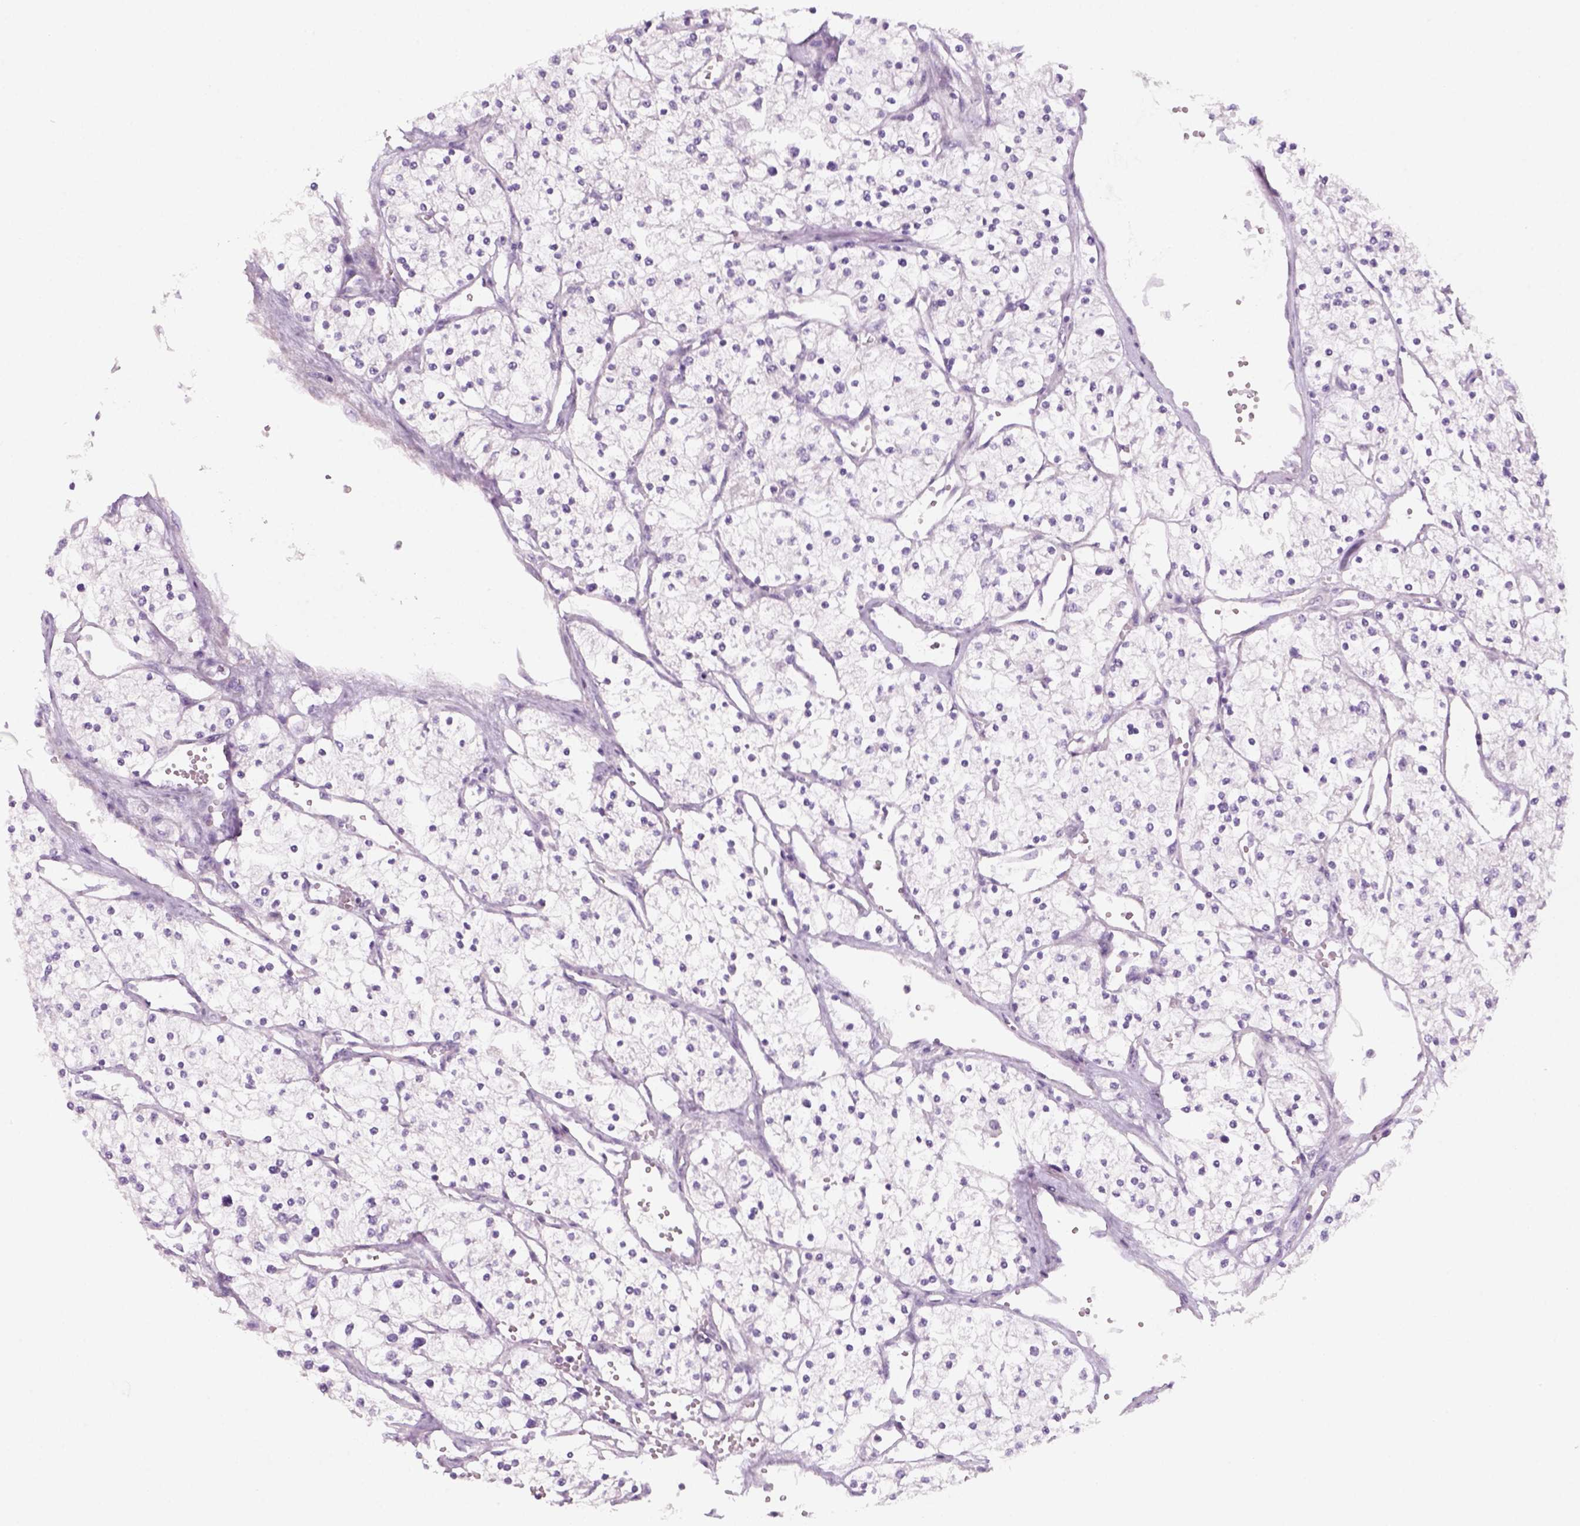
{"staining": {"intensity": "negative", "quantity": "none", "location": "none"}, "tissue": "renal cancer", "cell_type": "Tumor cells", "image_type": "cancer", "snomed": [{"axis": "morphology", "description": "Adenocarcinoma, NOS"}, {"axis": "topography", "description": "Kidney"}], "caption": "Photomicrograph shows no significant protein expression in tumor cells of renal cancer (adenocarcinoma). (Stains: DAB IHC with hematoxylin counter stain, Microscopy: brightfield microscopy at high magnification).", "gene": "KRT25", "patient": {"sex": "male", "age": 80}}